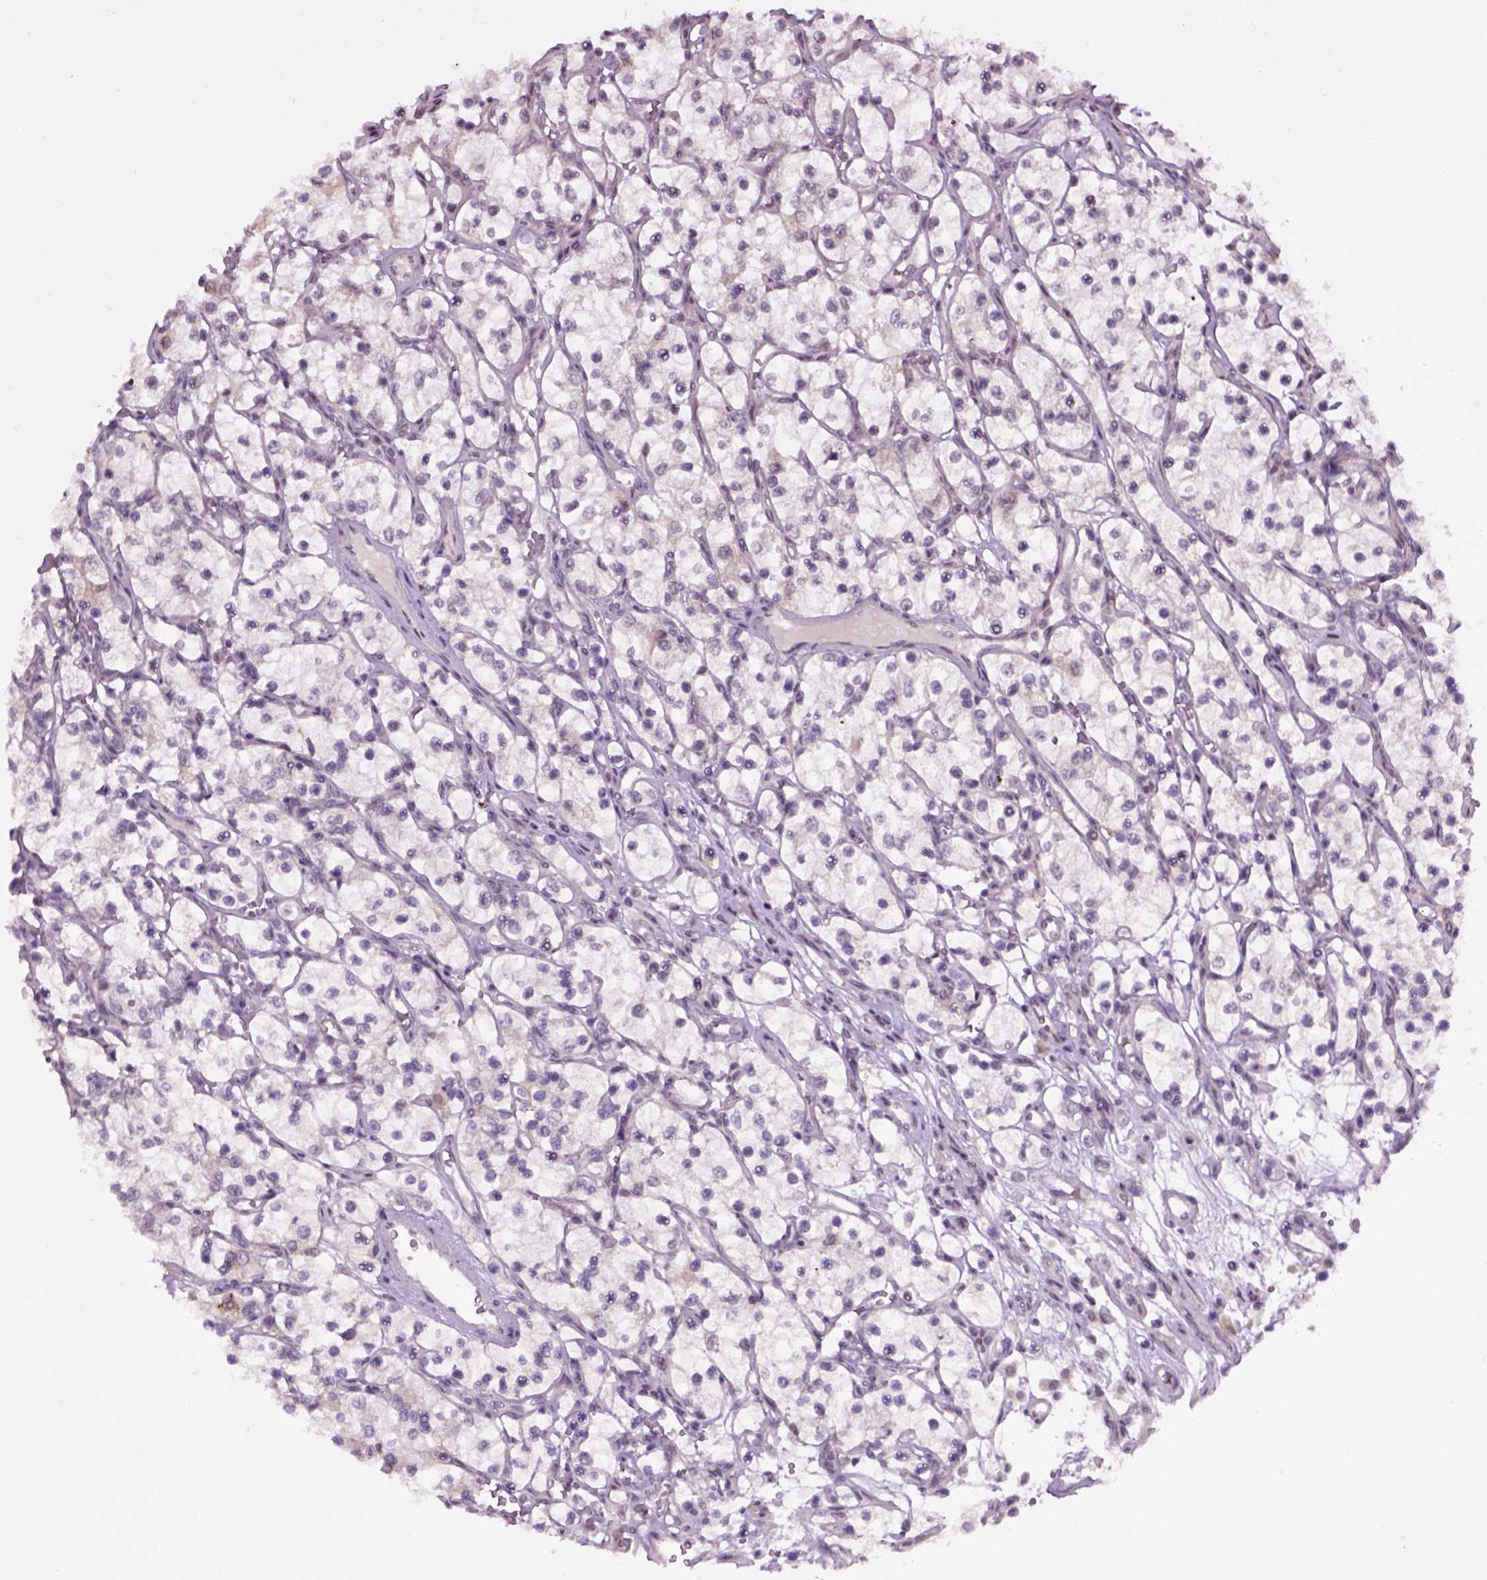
{"staining": {"intensity": "negative", "quantity": "none", "location": "none"}, "tissue": "renal cancer", "cell_type": "Tumor cells", "image_type": "cancer", "snomed": [{"axis": "morphology", "description": "Adenocarcinoma, NOS"}, {"axis": "topography", "description": "Kidney"}], "caption": "Human renal cancer stained for a protein using immunohistochemistry displays no staining in tumor cells.", "gene": "RAB43", "patient": {"sex": "female", "age": 69}}